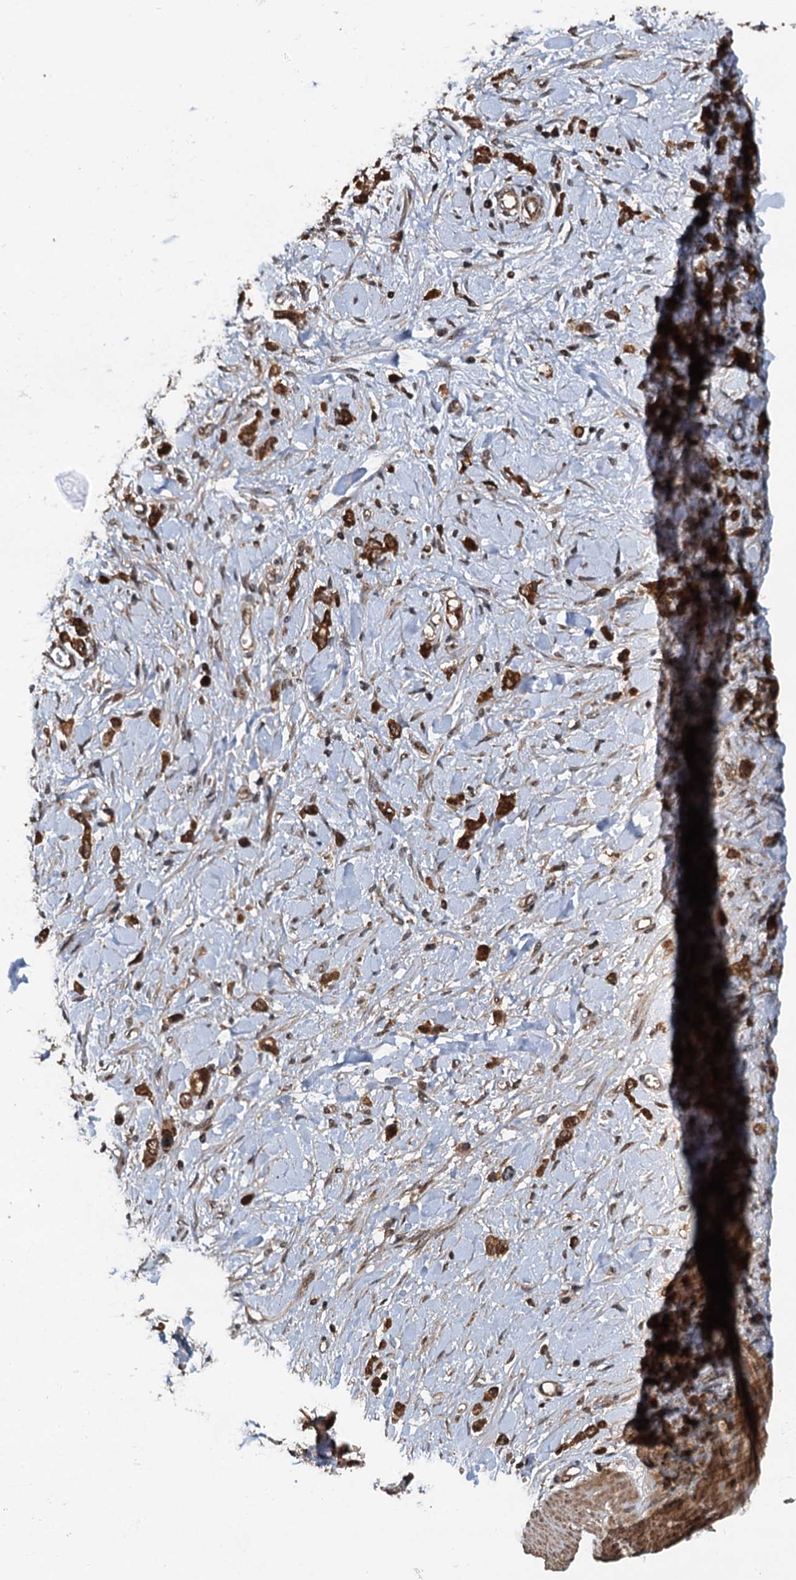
{"staining": {"intensity": "strong", "quantity": ">75%", "location": "cytoplasmic/membranous"}, "tissue": "stomach cancer", "cell_type": "Tumor cells", "image_type": "cancer", "snomed": [{"axis": "morphology", "description": "Normal tissue, NOS"}, {"axis": "morphology", "description": "Adenocarcinoma, NOS"}, {"axis": "topography", "description": "Stomach, upper"}, {"axis": "topography", "description": "Stomach"}], "caption": "An immunohistochemistry photomicrograph of neoplastic tissue is shown. Protein staining in brown highlights strong cytoplasmic/membranous positivity in stomach adenocarcinoma within tumor cells. The staining was performed using DAB to visualize the protein expression in brown, while the nuclei were stained in blue with hematoxylin (Magnification: 20x).", "gene": "STUB1", "patient": {"sex": "female", "age": 65}}